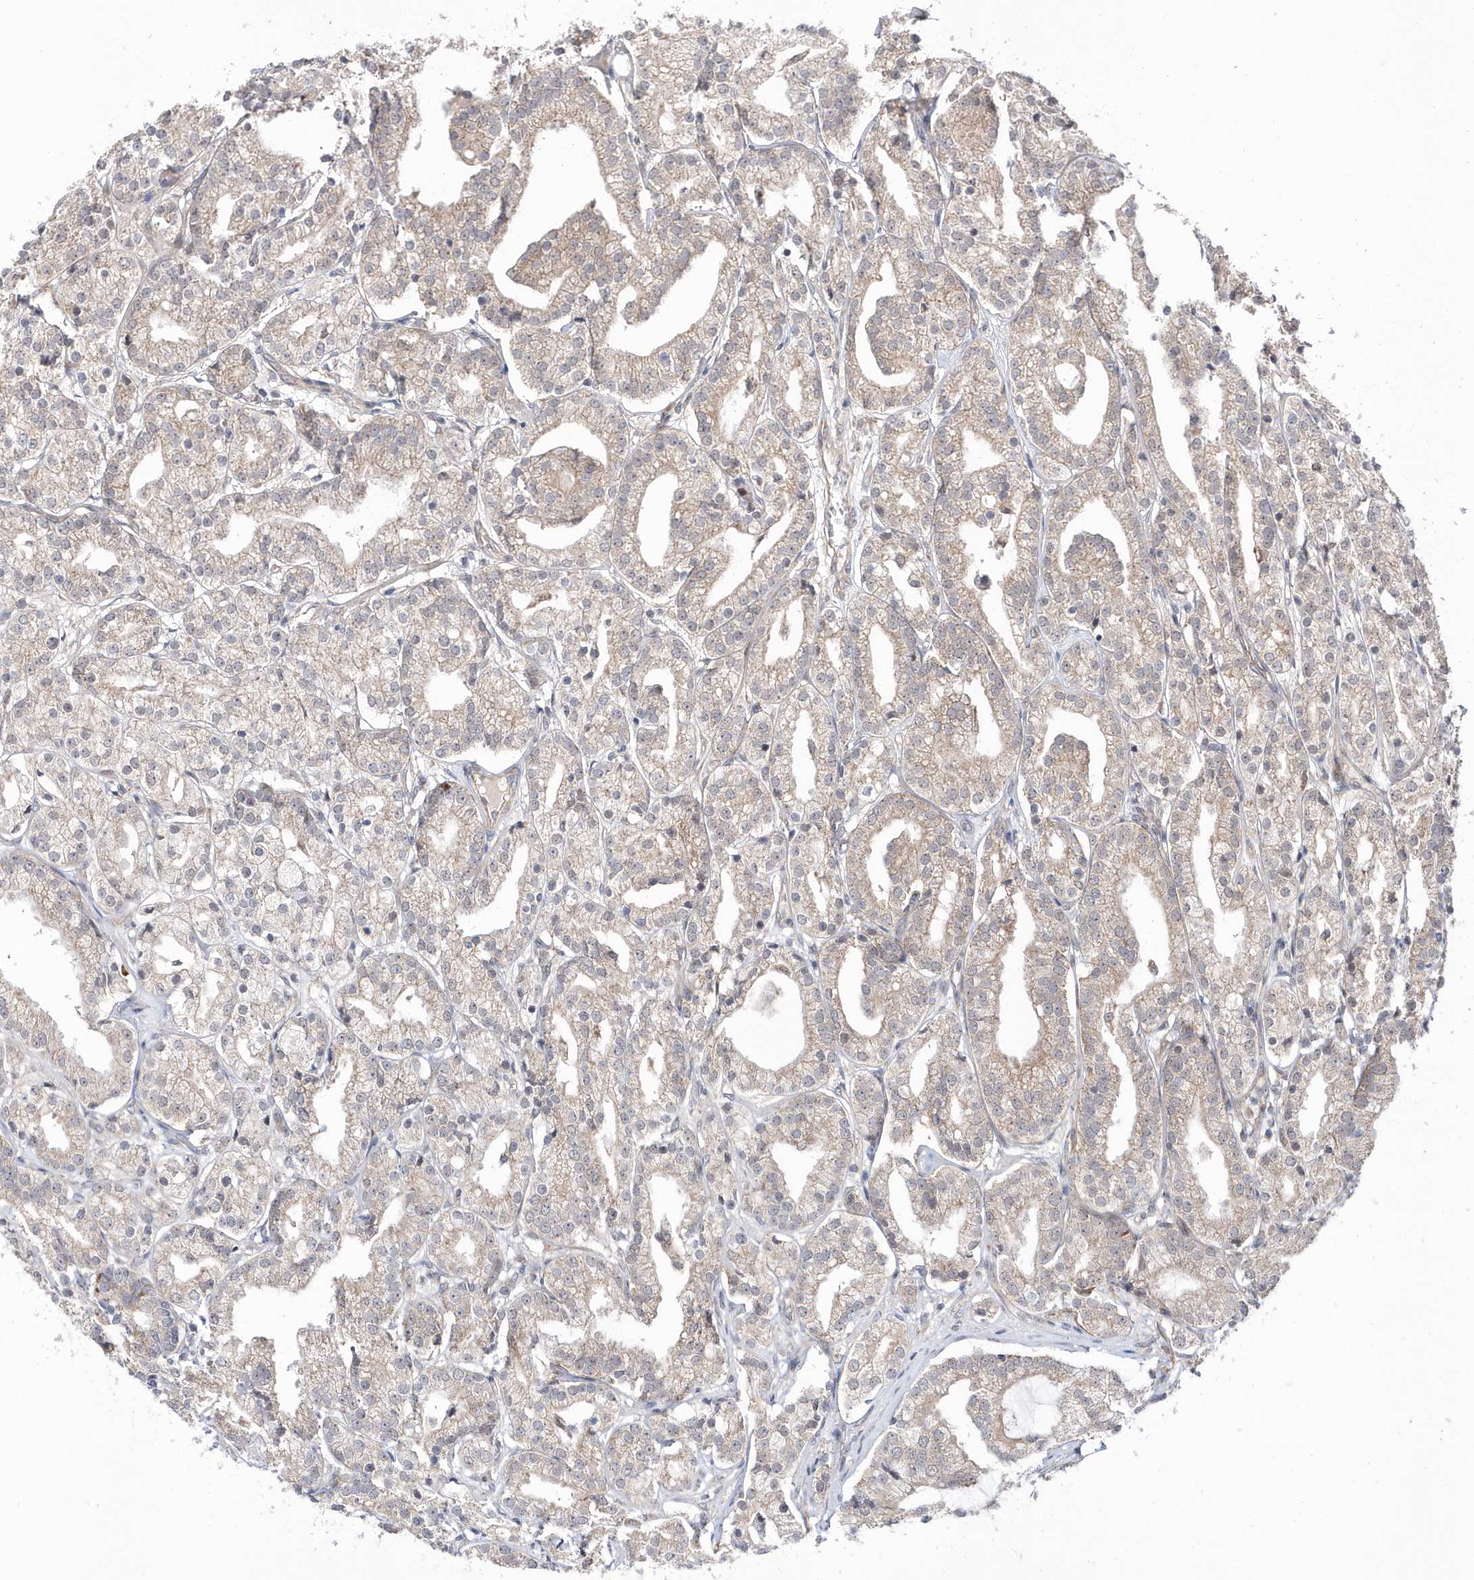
{"staining": {"intensity": "weak", "quantity": "25%-75%", "location": "cytoplasmic/membranous"}, "tissue": "prostate cancer", "cell_type": "Tumor cells", "image_type": "cancer", "snomed": [{"axis": "morphology", "description": "Adenocarcinoma, High grade"}, {"axis": "topography", "description": "Prostate"}], "caption": "High-magnification brightfield microscopy of adenocarcinoma (high-grade) (prostate) stained with DAB (3,3'-diaminobenzidine) (brown) and counterstained with hematoxylin (blue). tumor cells exhibit weak cytoplasmic/membranous expression is identified in approximately25%-75% of cells.", "gene": "DALRD3", "patient": {"sex": "male", "age": 69}}